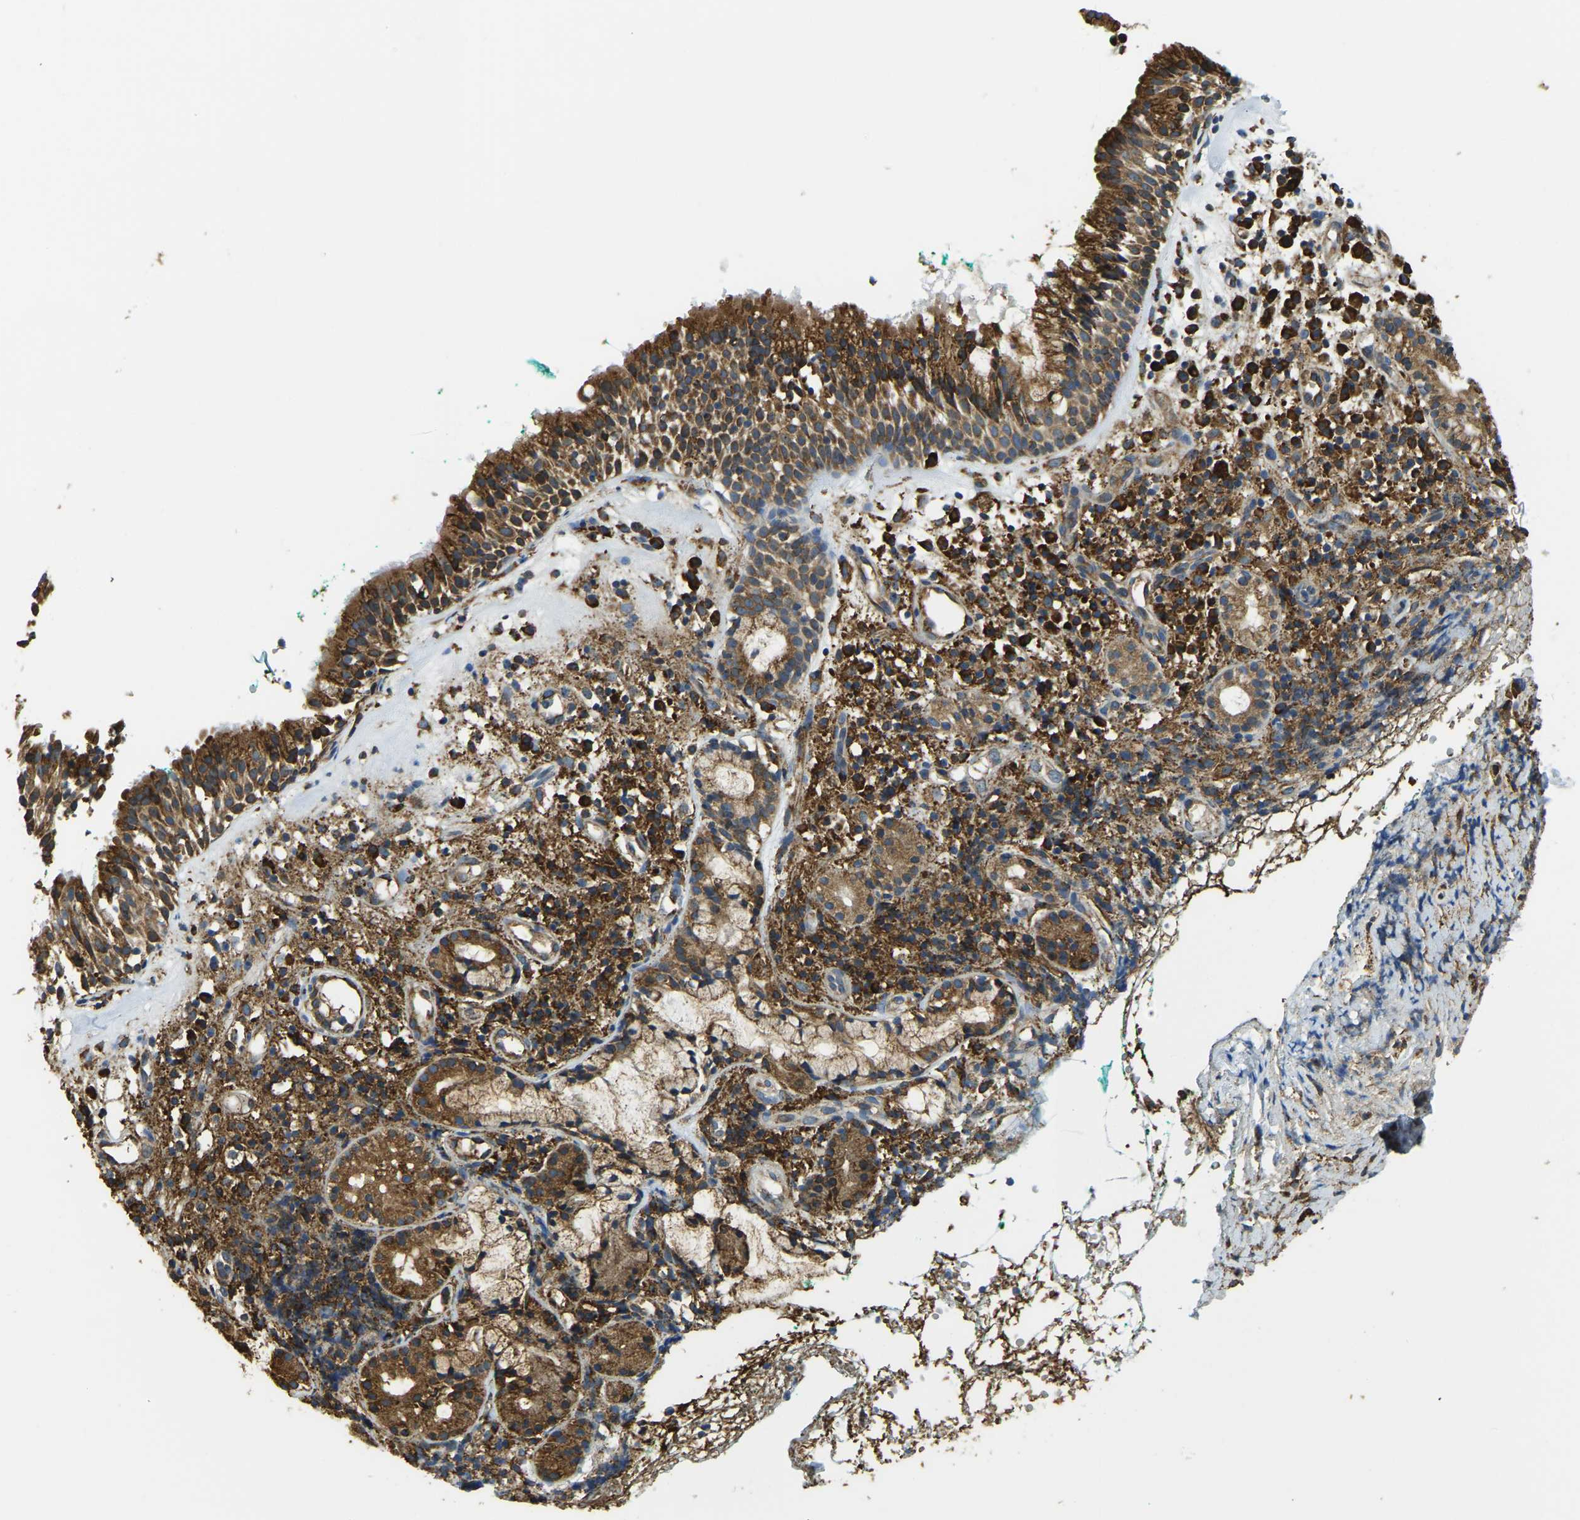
{"staining": {"intensity": "strong", "quantity": ">75%", "location": "cytoplasmic/membranous"}, "tissue": "nasopharynx", "cell_type": "Respiratory epithelial cells", "image_type": "normal", "snomed": [{"axis": "morphology", "description": "Normal tissue, NOS"}, {"axis": "morphology", "description": "Basal cell carcinoma"}, {"axis": "topography", "description": "Cartilage tissue"}, {"axis": "topography", "description": "Nasopharynx"}, {"axis": "topography", "description": "Oral tissue"}], "caption": "Respiratory epithelial cells display high levels of strong cytoplasmic/membranous positivity in approximately >75% of cells in unremarkable nasopharynx. (DAB (3,3'-diaminobenzidine) IHC with brightfield microscopy, high magnification).", "gene": "RNF115", "patient": {"sex": "female", "age": 77}}